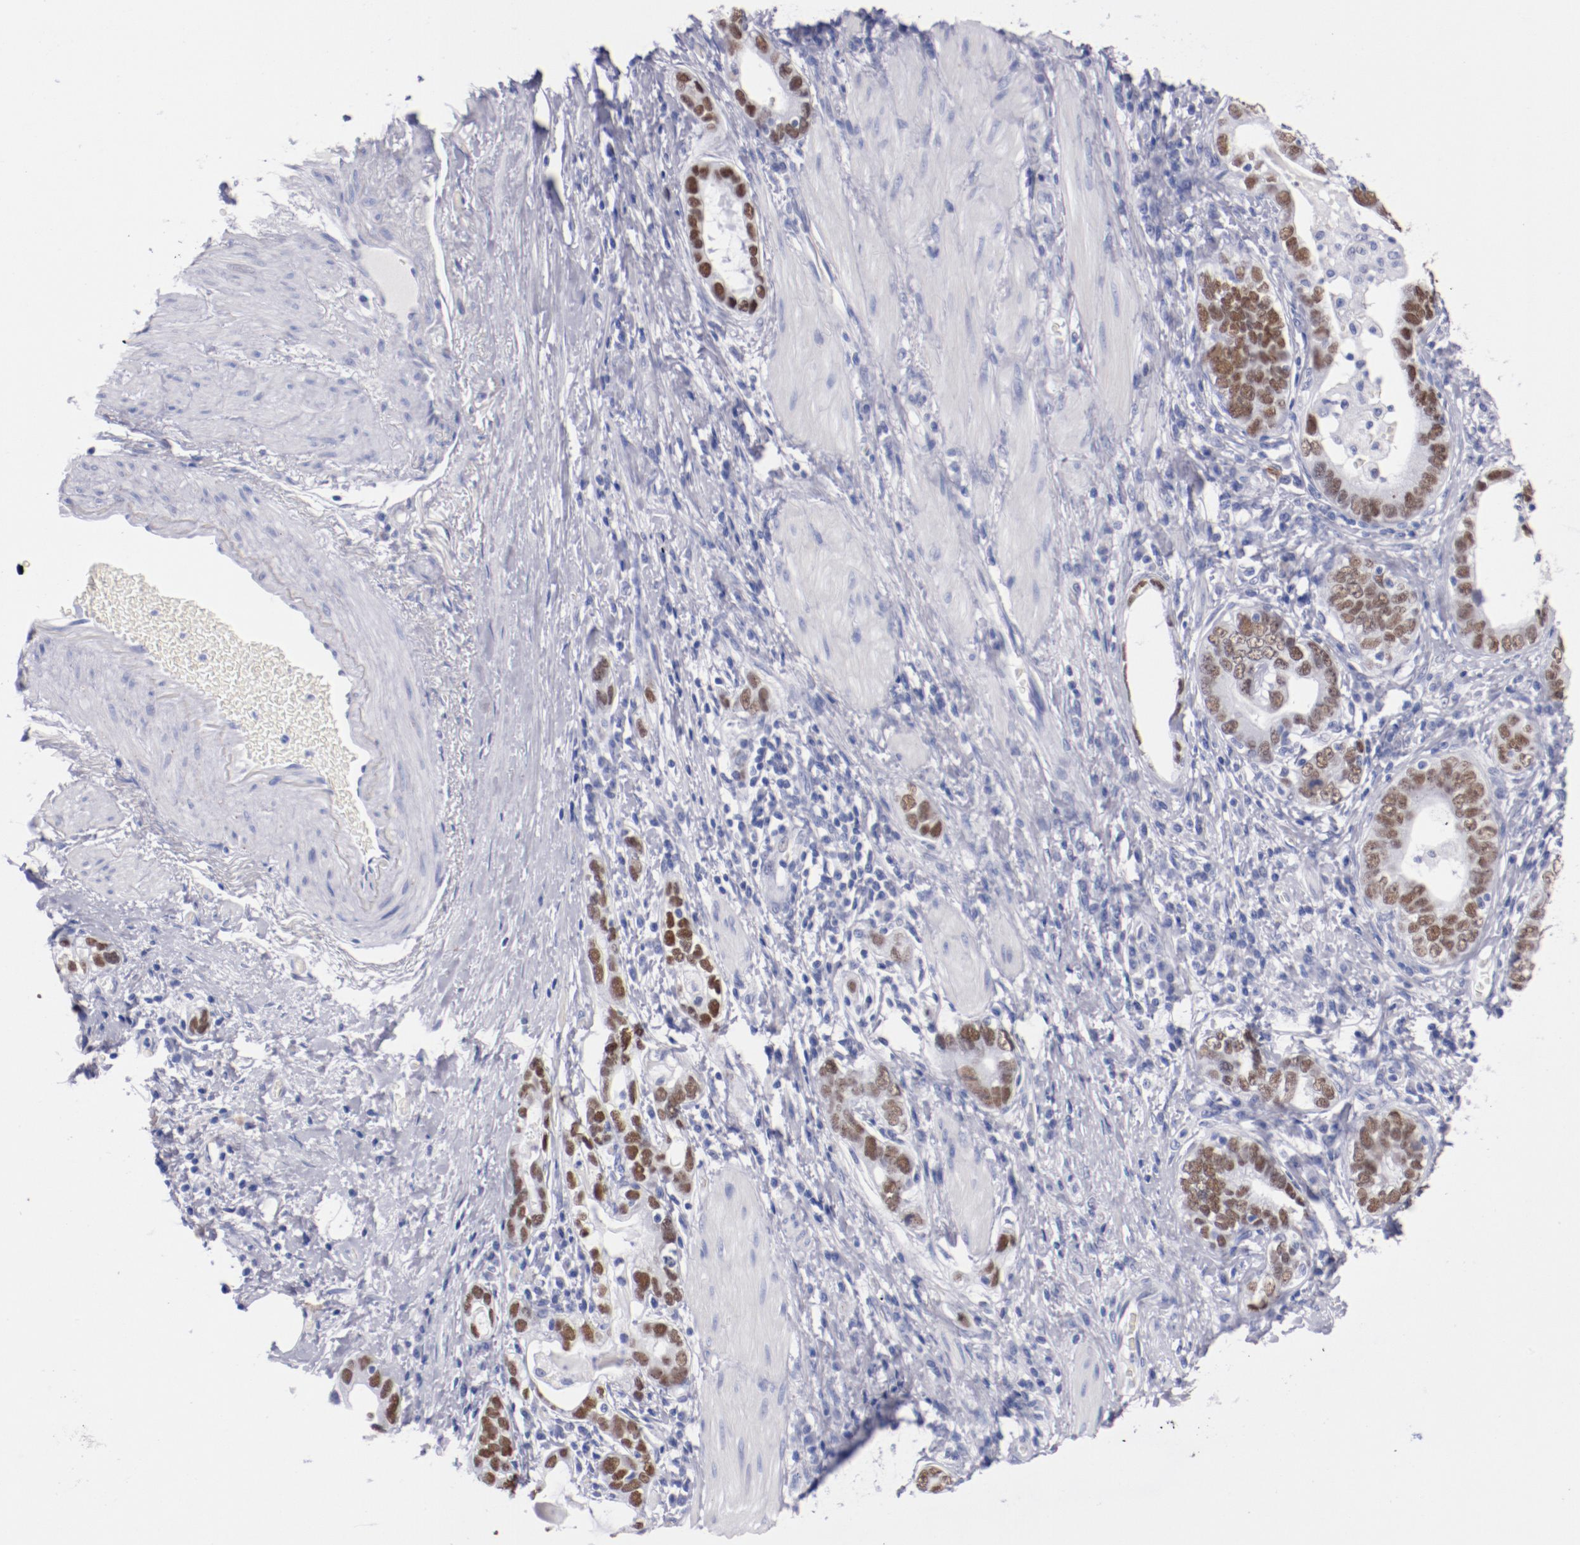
{"staining": {"intensity": "moderate", "quantity": ">75%", "location": "nuclear"}, "tissue": "stomach cancer", "cell_type": "Tumor cells", "image_type": "cancer", "snomed": [{"axis": "morphology", "description": "Adenocarcinoma, NOS"}, {"axis": "topography", "description": "Stomach, lower"}], "caption": "The immunohistochemical stain highlights moderate nuclear staining in tumor cells of adenocarcinoma (stomach) tissue.", "gene": "HNF1B", "patient": {"sex": "female", "age": 93}}